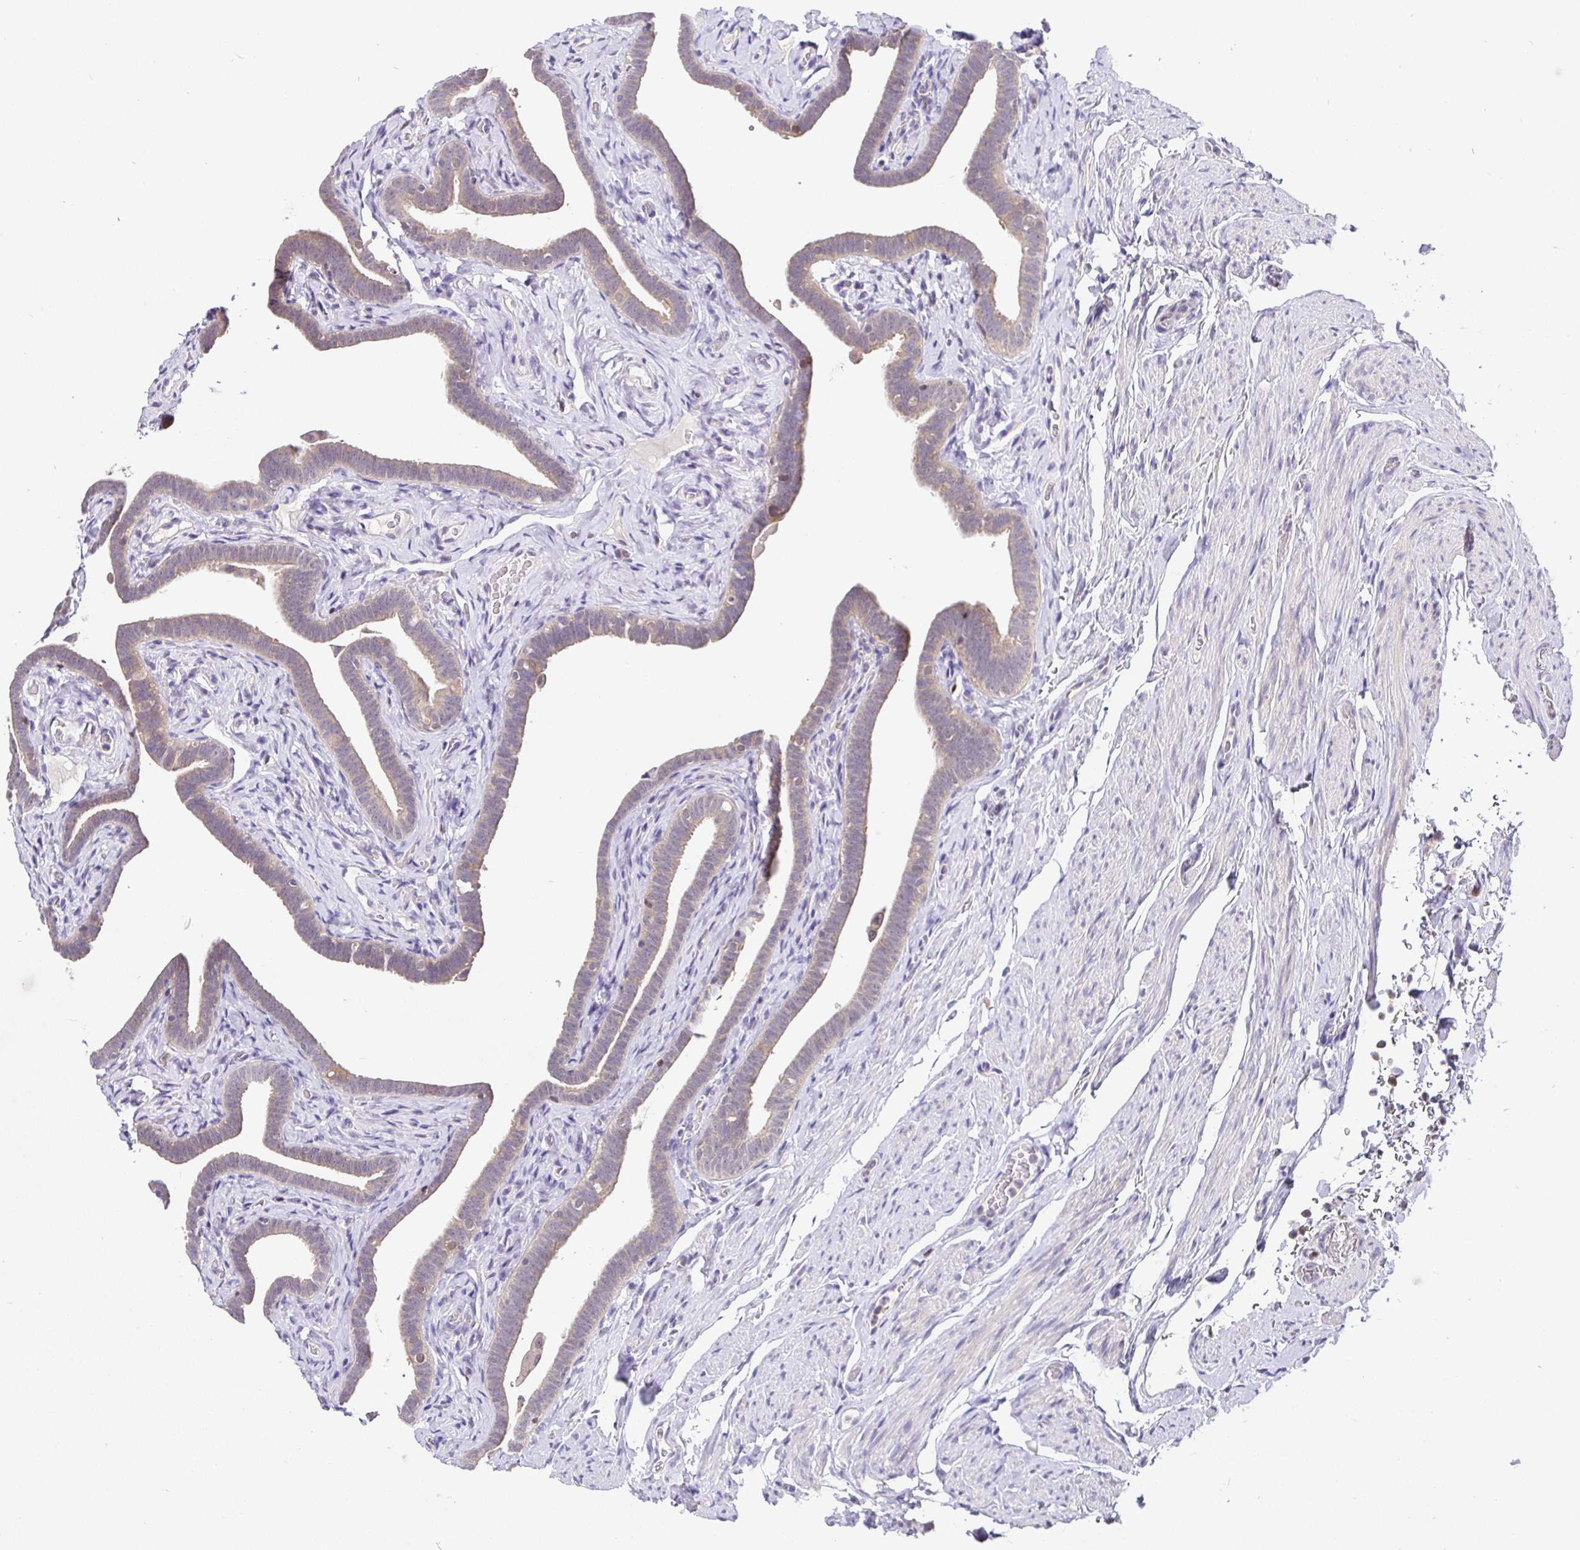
{"staining": {"intensity": "weak", "quantity": ">75%", "location": "cytoplasmic/membranous"}, "tissue": "fallopian tube", "cell_type": "Glandular cells", "image_type": "normal", "snomed": [{"axis": "morphology", "description": "Normal tissue, NOS"}, {"axis": "topography", "description": "Fallopian tube"}], "caption": "Unremarkable fallopian tube displays weak cytoplasmic/membranous staining in about >75% of glandular cells.", "gene": "SATB1", "patient": {"sex": "female", "age": 69}}